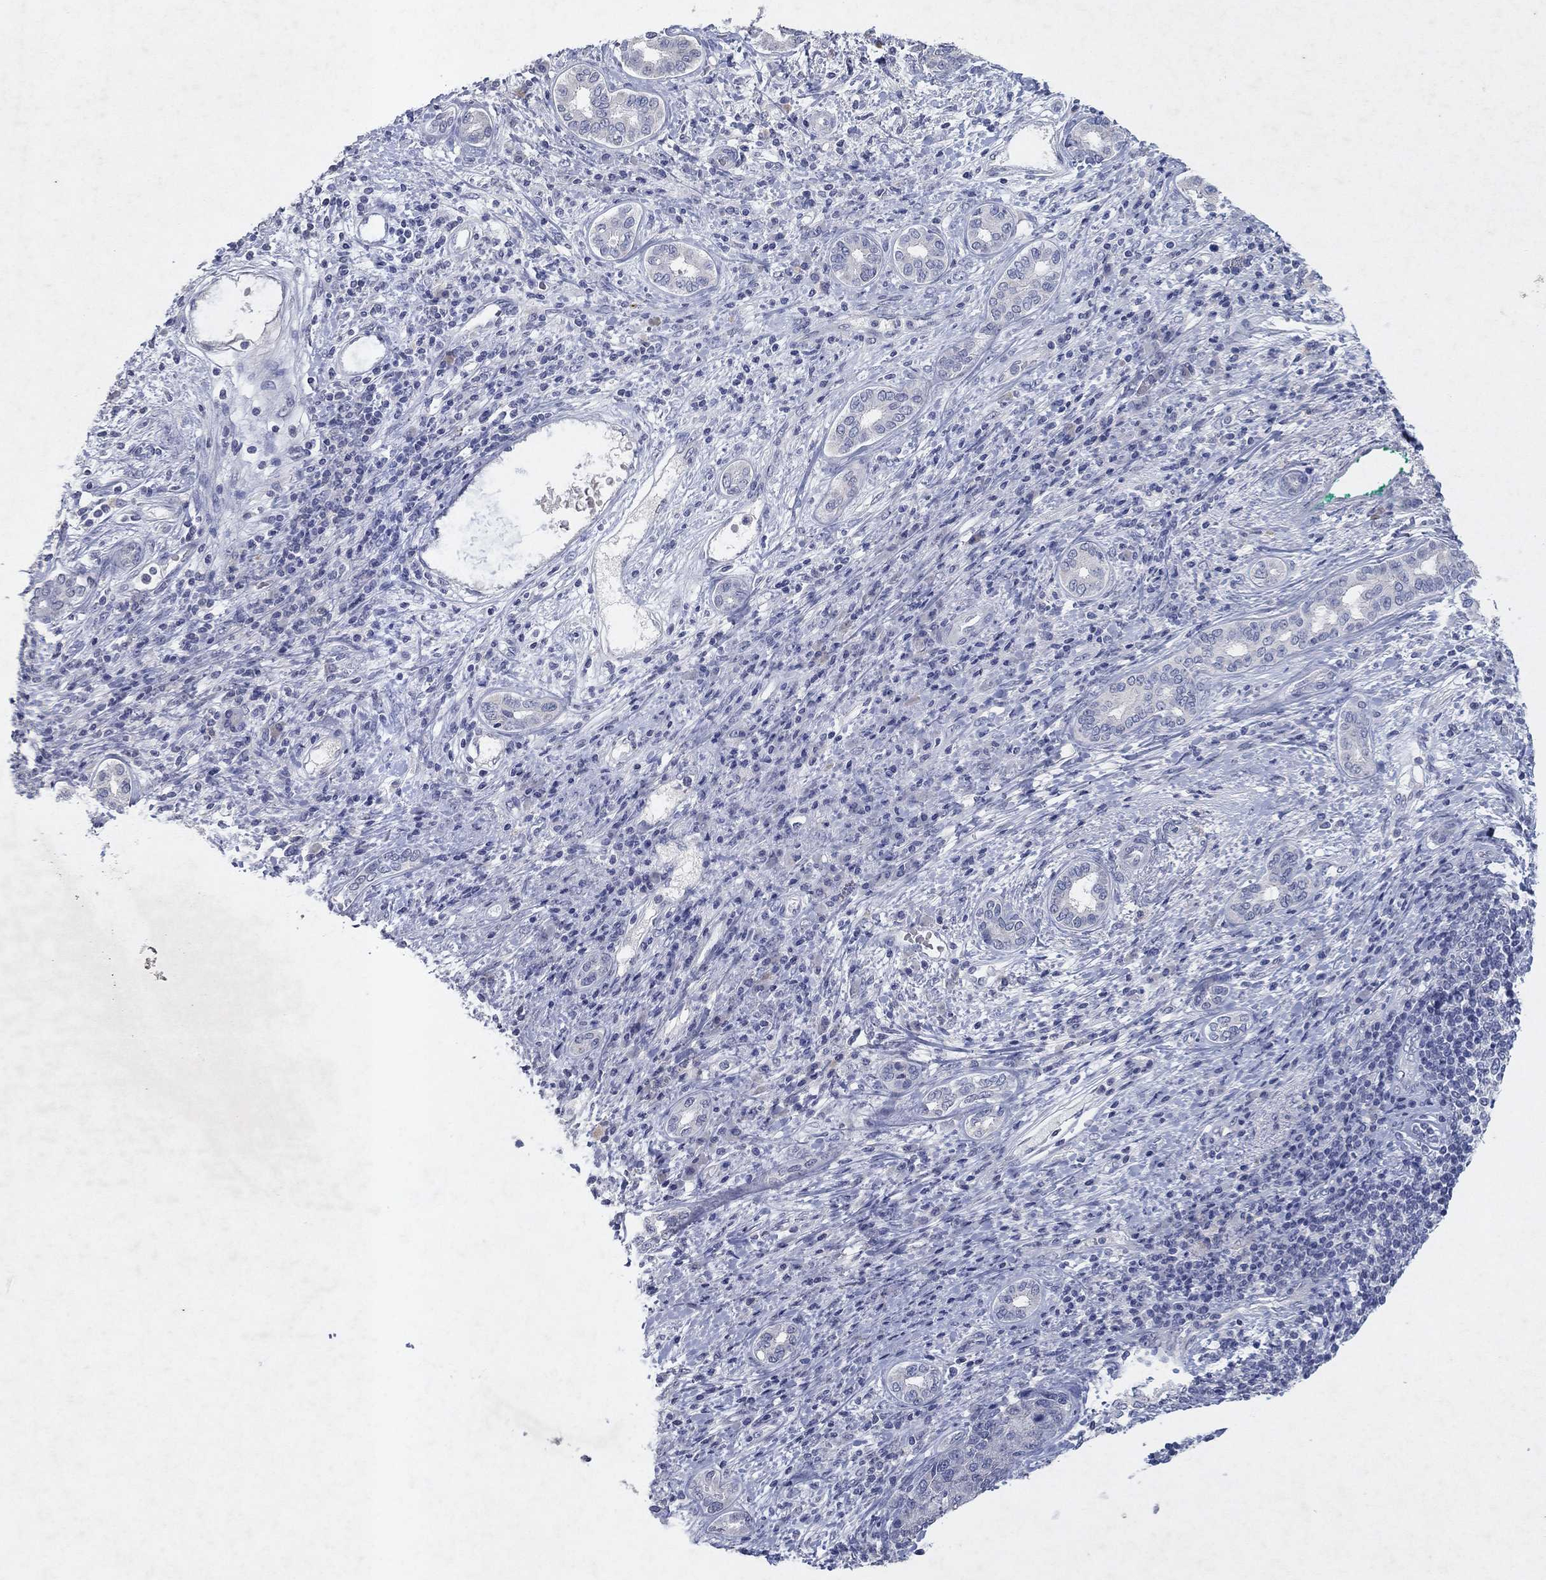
{"staining": {"intensity": "negative", "quantity": "none", "location": "none"}, "tissue": "liver cancer", "cell_type": "Tumor cells", "image_type": "cancer", "snomed": [{"axis": "morphology", "description": "Carcinoma, Hepatocellular, NOS"}, {"axis": "topography", "description": "Liver"}], "caption": "High magnification brightfield microscopy of liver cancer stained with DAB (brown) and counterstained with hematoxylin (blue): tumor cells show no significant positivity.", "gene": "KRT40", "patient": {"sex": "male", "age": 65}}